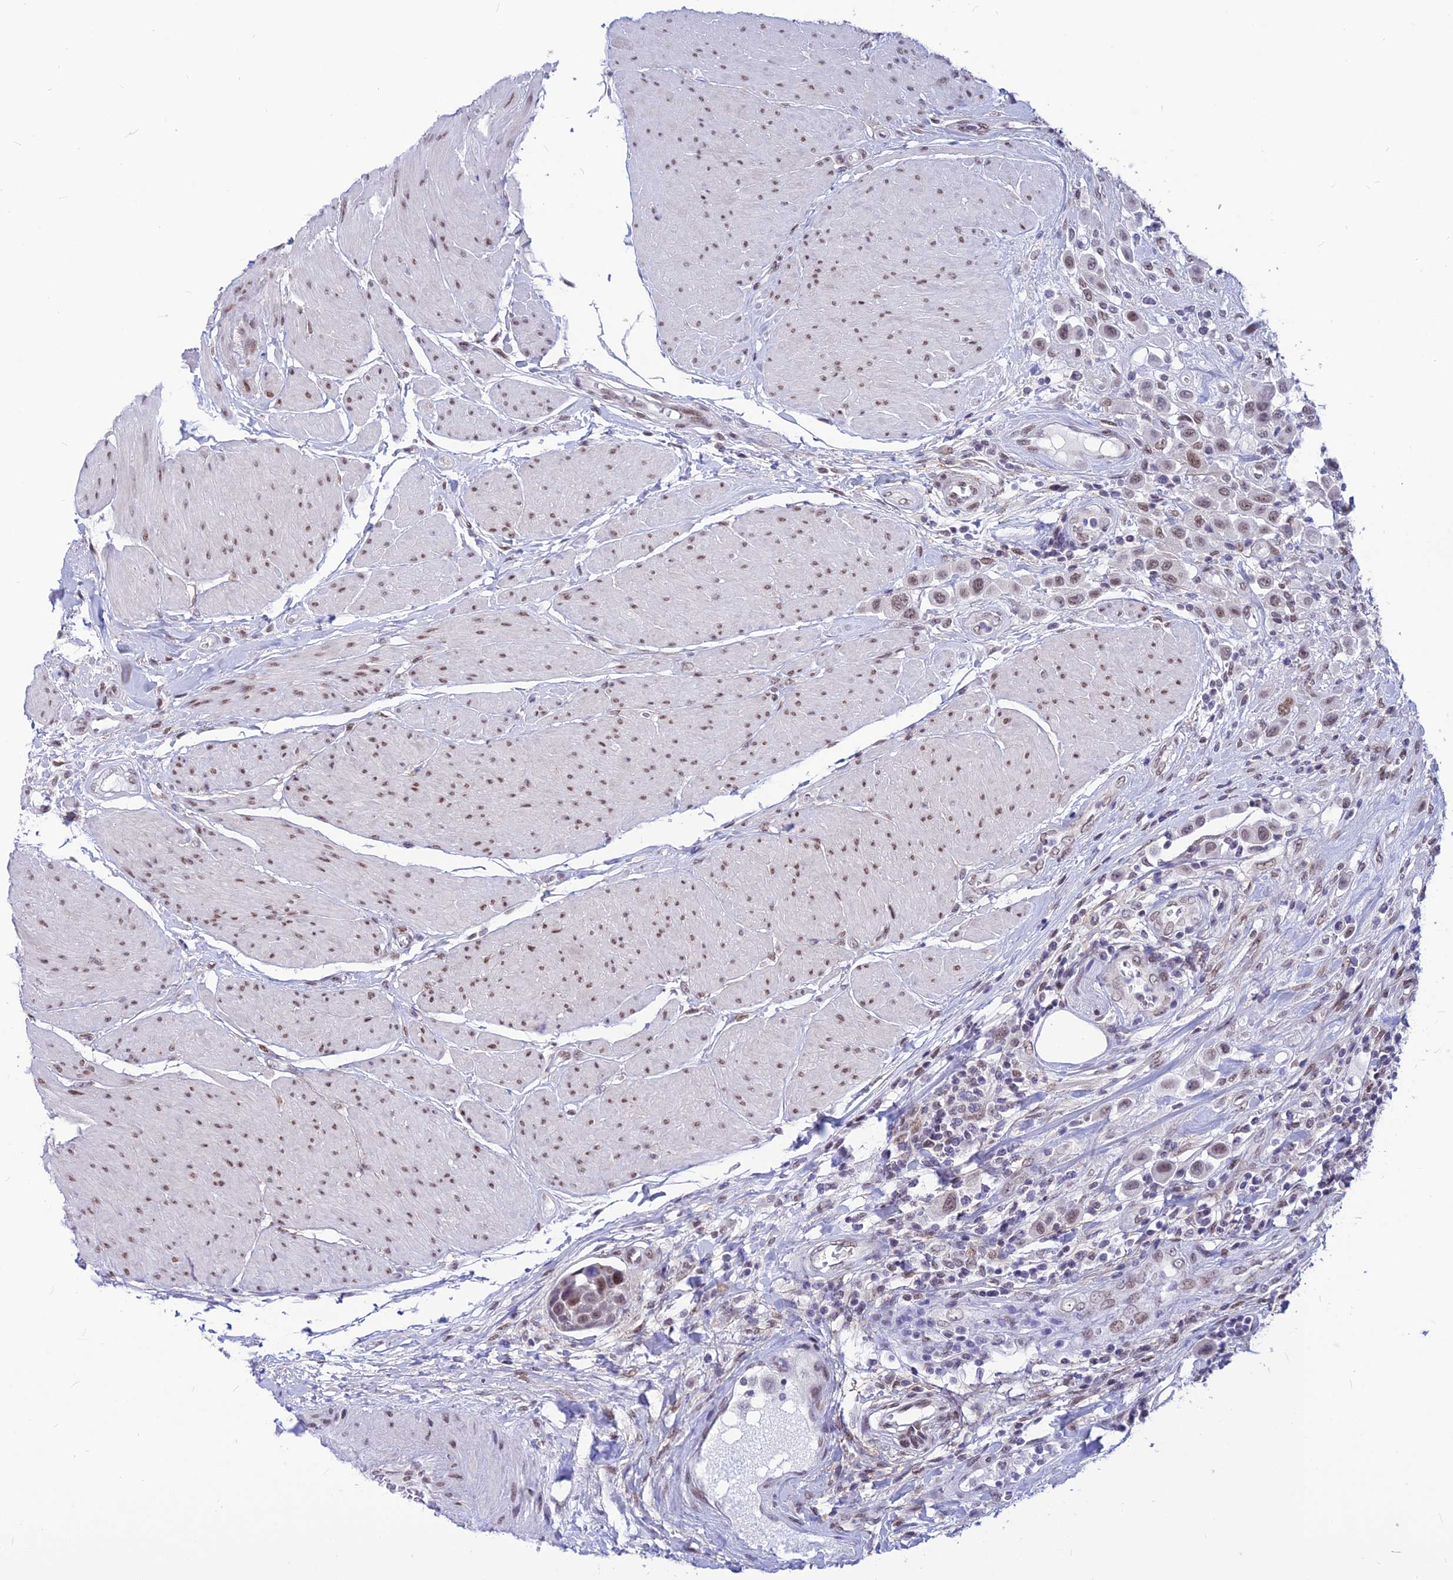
{"staining": {"intensity": "weak", "quantity": ">75%", "location": "nuclear"}, "tissue": "urothelial cancer", "cell_type": "Tumor cells", "image_type": "cancer", "snomed": [{"axis": "morphology", "description": "Urothelial carcinoma, High grade"}, {"axis": "topography", "description": "Urinary bladder"}], "caption": "Human urothelial carcinoma (high-grade) stained with a protein marker displays weak staining in tumor cells.", "gene": "KCTD13", "patient": {"sex": "male", "age": 50}}